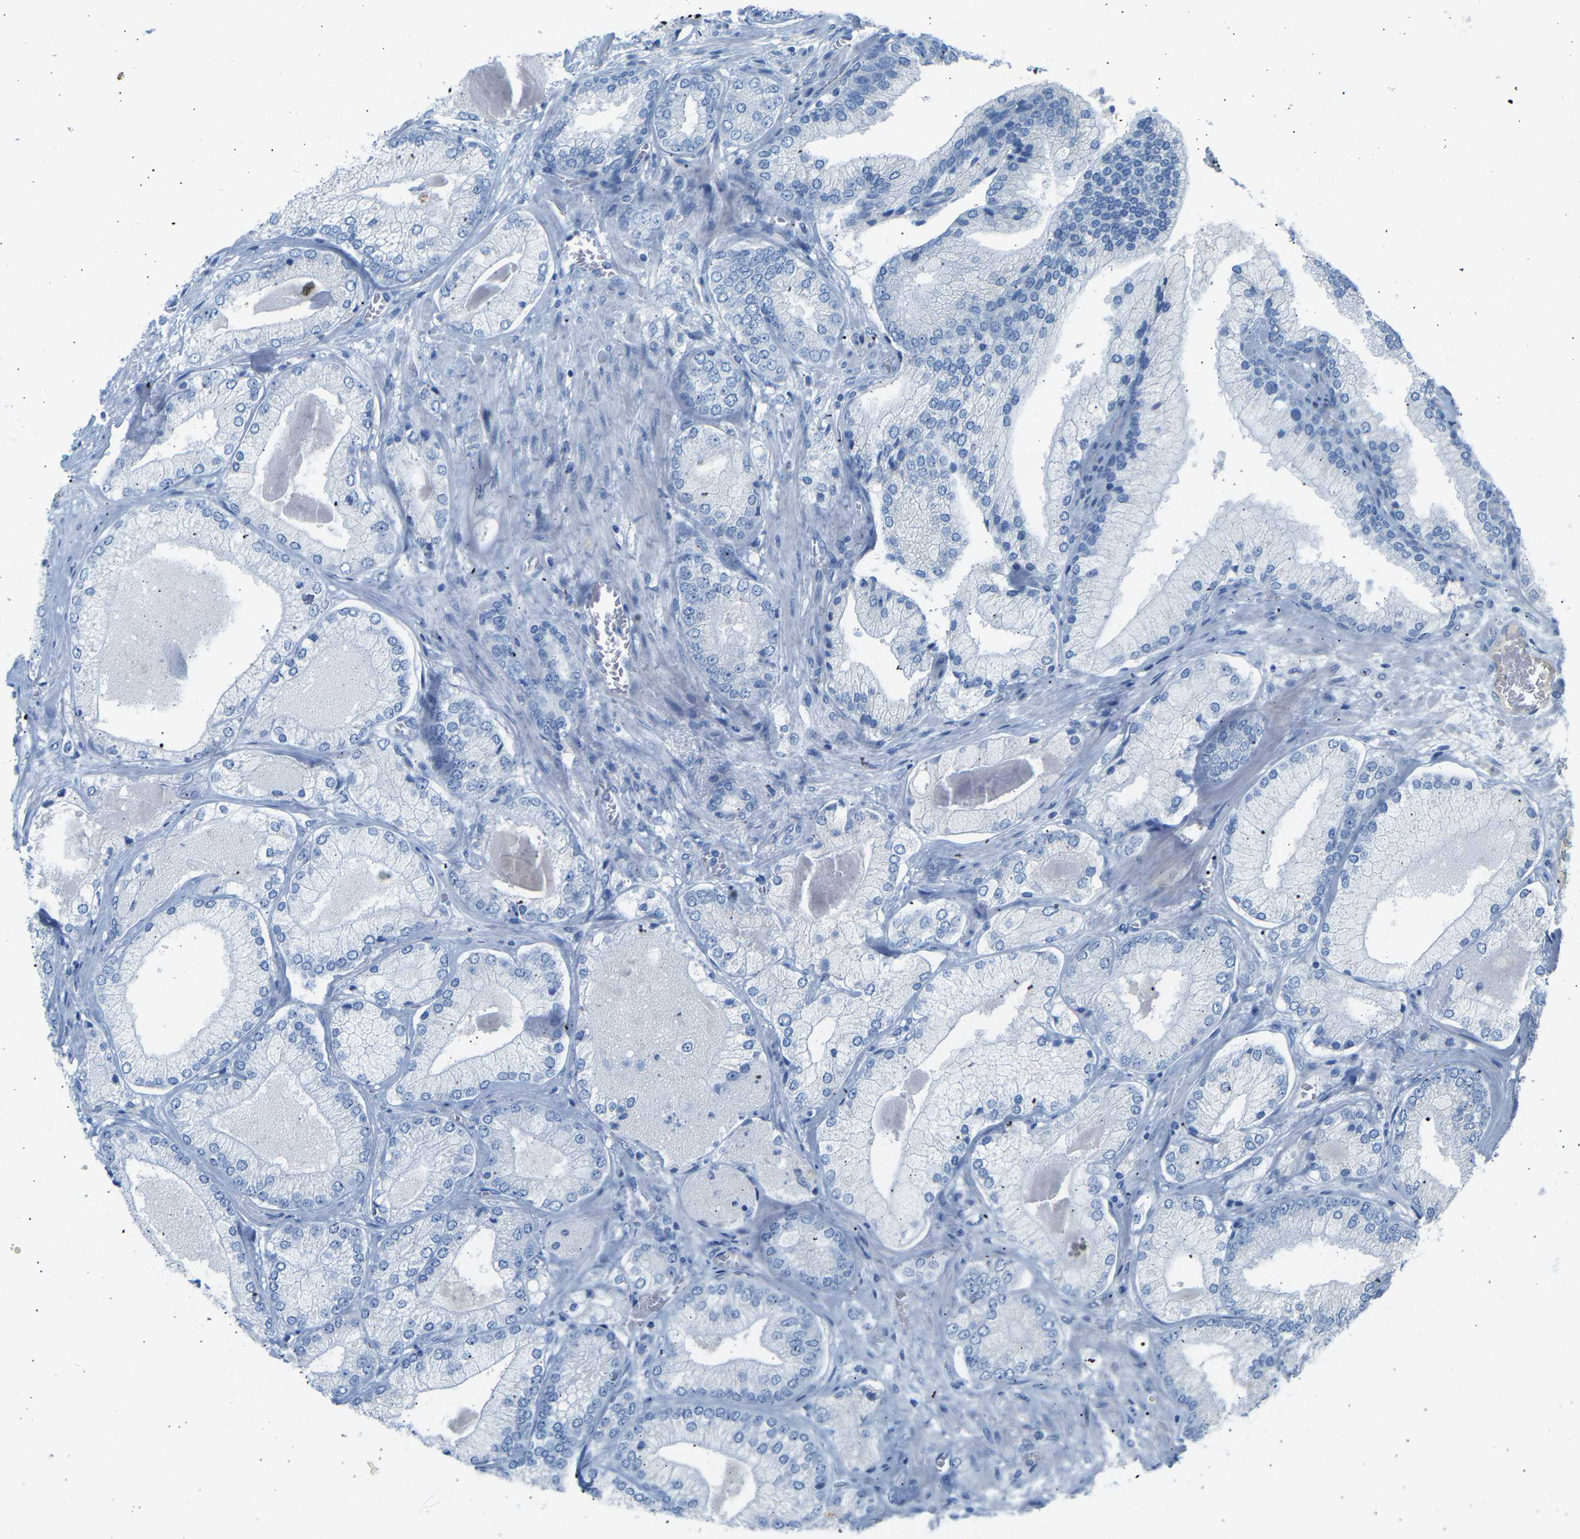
{"staining": {"intensity": "negative", "quantity": "none", "location": "none"}, "tissue": "prostate cancer", "cell_type": "Tumor cells", "image_type": "cancer", "snomed": [{"axis": "morphology", "description": "Adenocarcinoma, Low grade"}, {"axis": "topography", "description": "Prostate"}], "caption": "Immunohistochemistry of prostate cancer exhibits no expression in tumor cells.", "gene": "GNAS", "patient": {"sex": "male", "age": 65}}